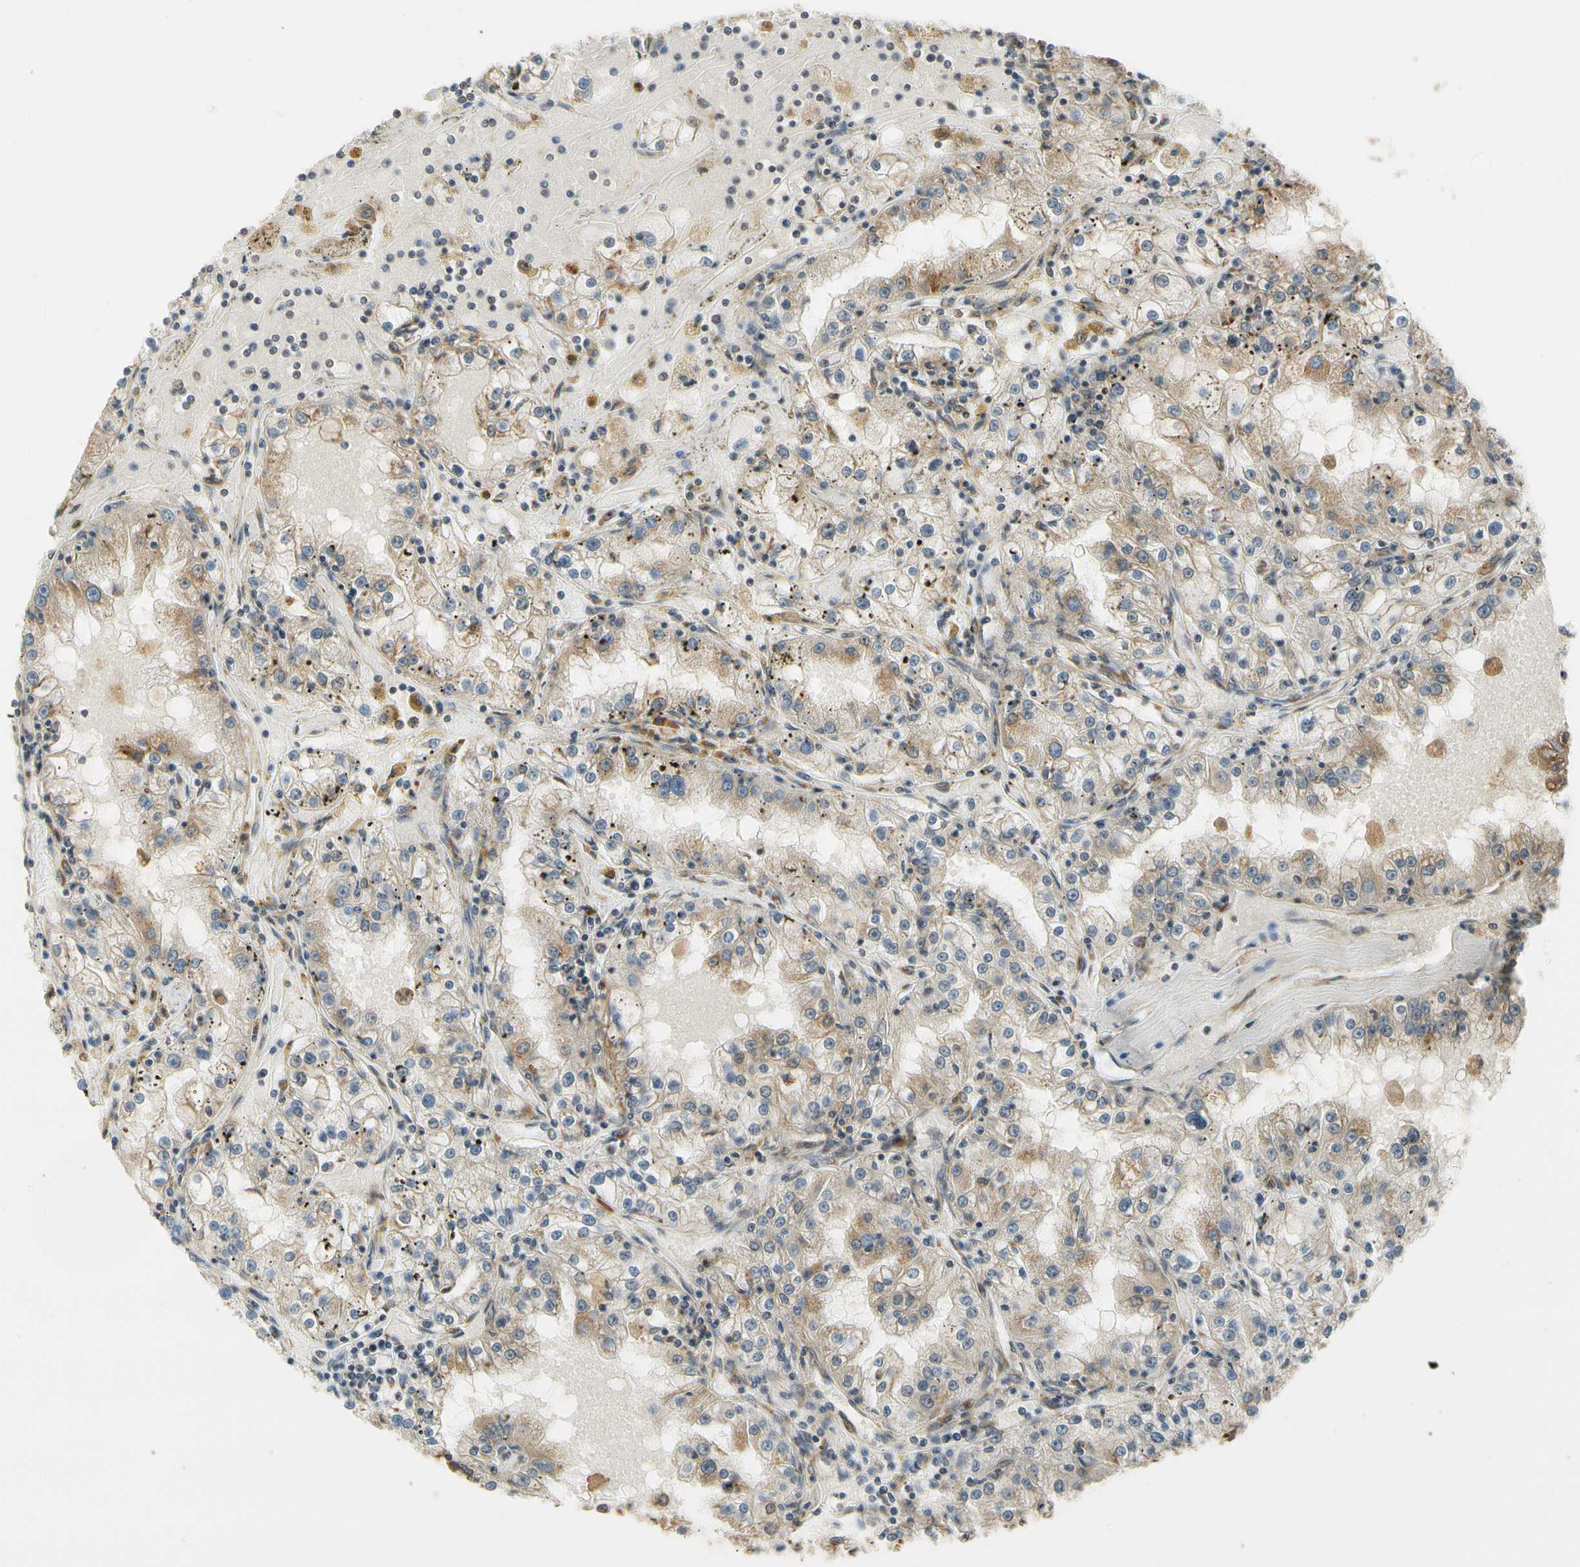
{"staining": {"intensity": "weak", "quantity": ">75%", "location": "cytoplasmic/membranous"}, "tissue": "renal cancer", "cell_type": "Tumor cells", "image_type": "cancer", "snomed": [{"axis": "morphology", "description": "Adenocarcinoma, NOS"}, {"axis": "topography", "description": "Kidney"}], "caption": "This image exhibits IHC staining of renal adenocarcinoma, with low weak cytoplasmic/membranous expression in about >75% of tumor cells.", "gene": "RPN2", "patient": {"sex": "male", "age": 56}}